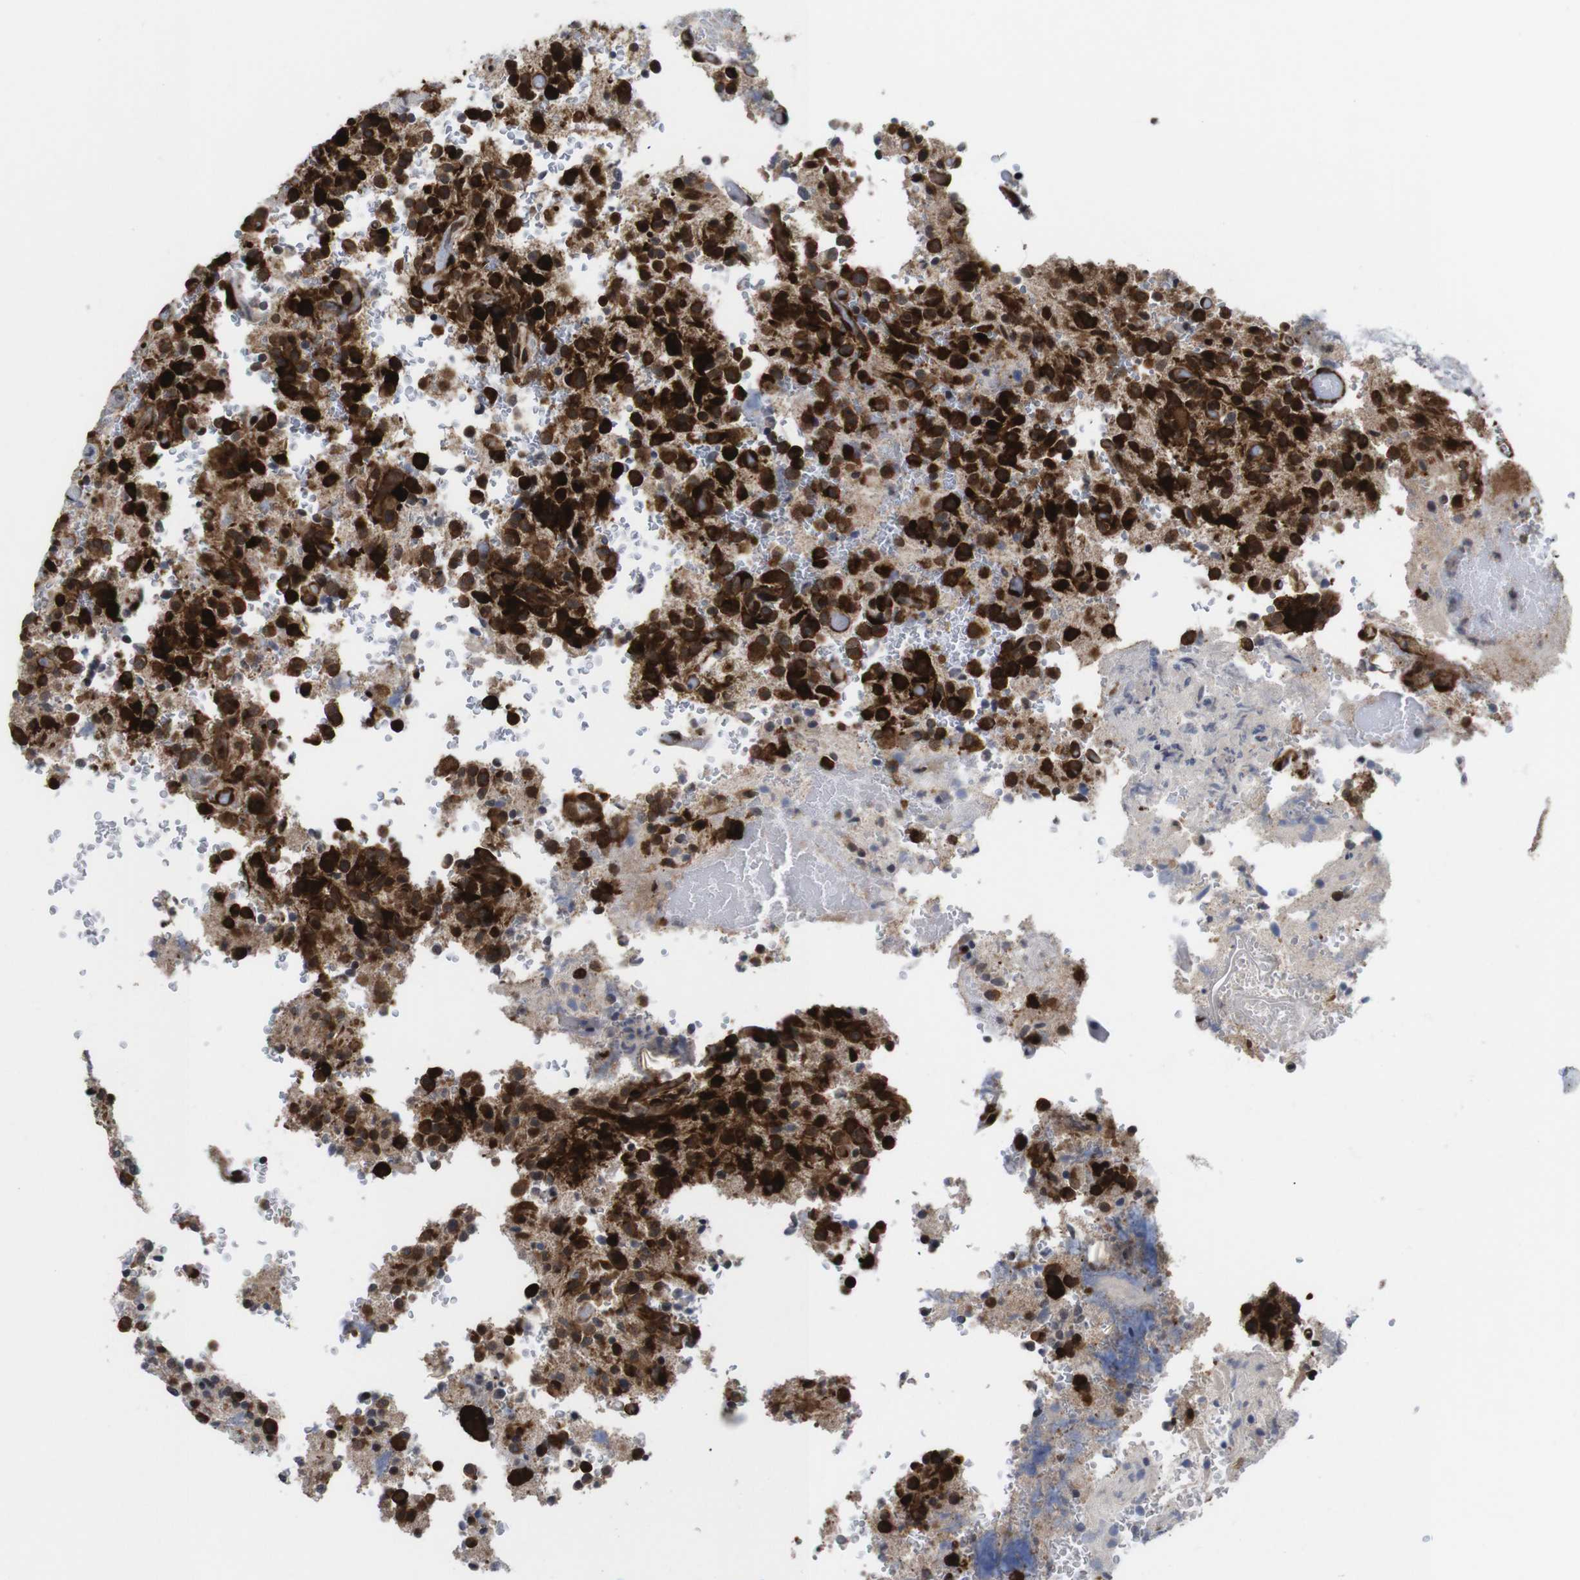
{"staining": {"intensity": "strong", "quantity": "25%-75%", "location": "cytoplasmic/membranous,nuclear"}, "tissue": "glioma", "cell_type": "Tumor cells", "image_type": "cancer", "snomed": [{"axis": "morphology", "description": "Glioma, malignant, High grade"}, {"axis": "topography", "description": "Brain"}], "caption": "Human glioma stained for a protein (brown) demonstrates strong cytoplasmic/membranous and nuclear positive staining in approximately 25%-75% of tumor cells.", "gene": "EIF4G1", "patient": {"sex": "male", "age": 71}}